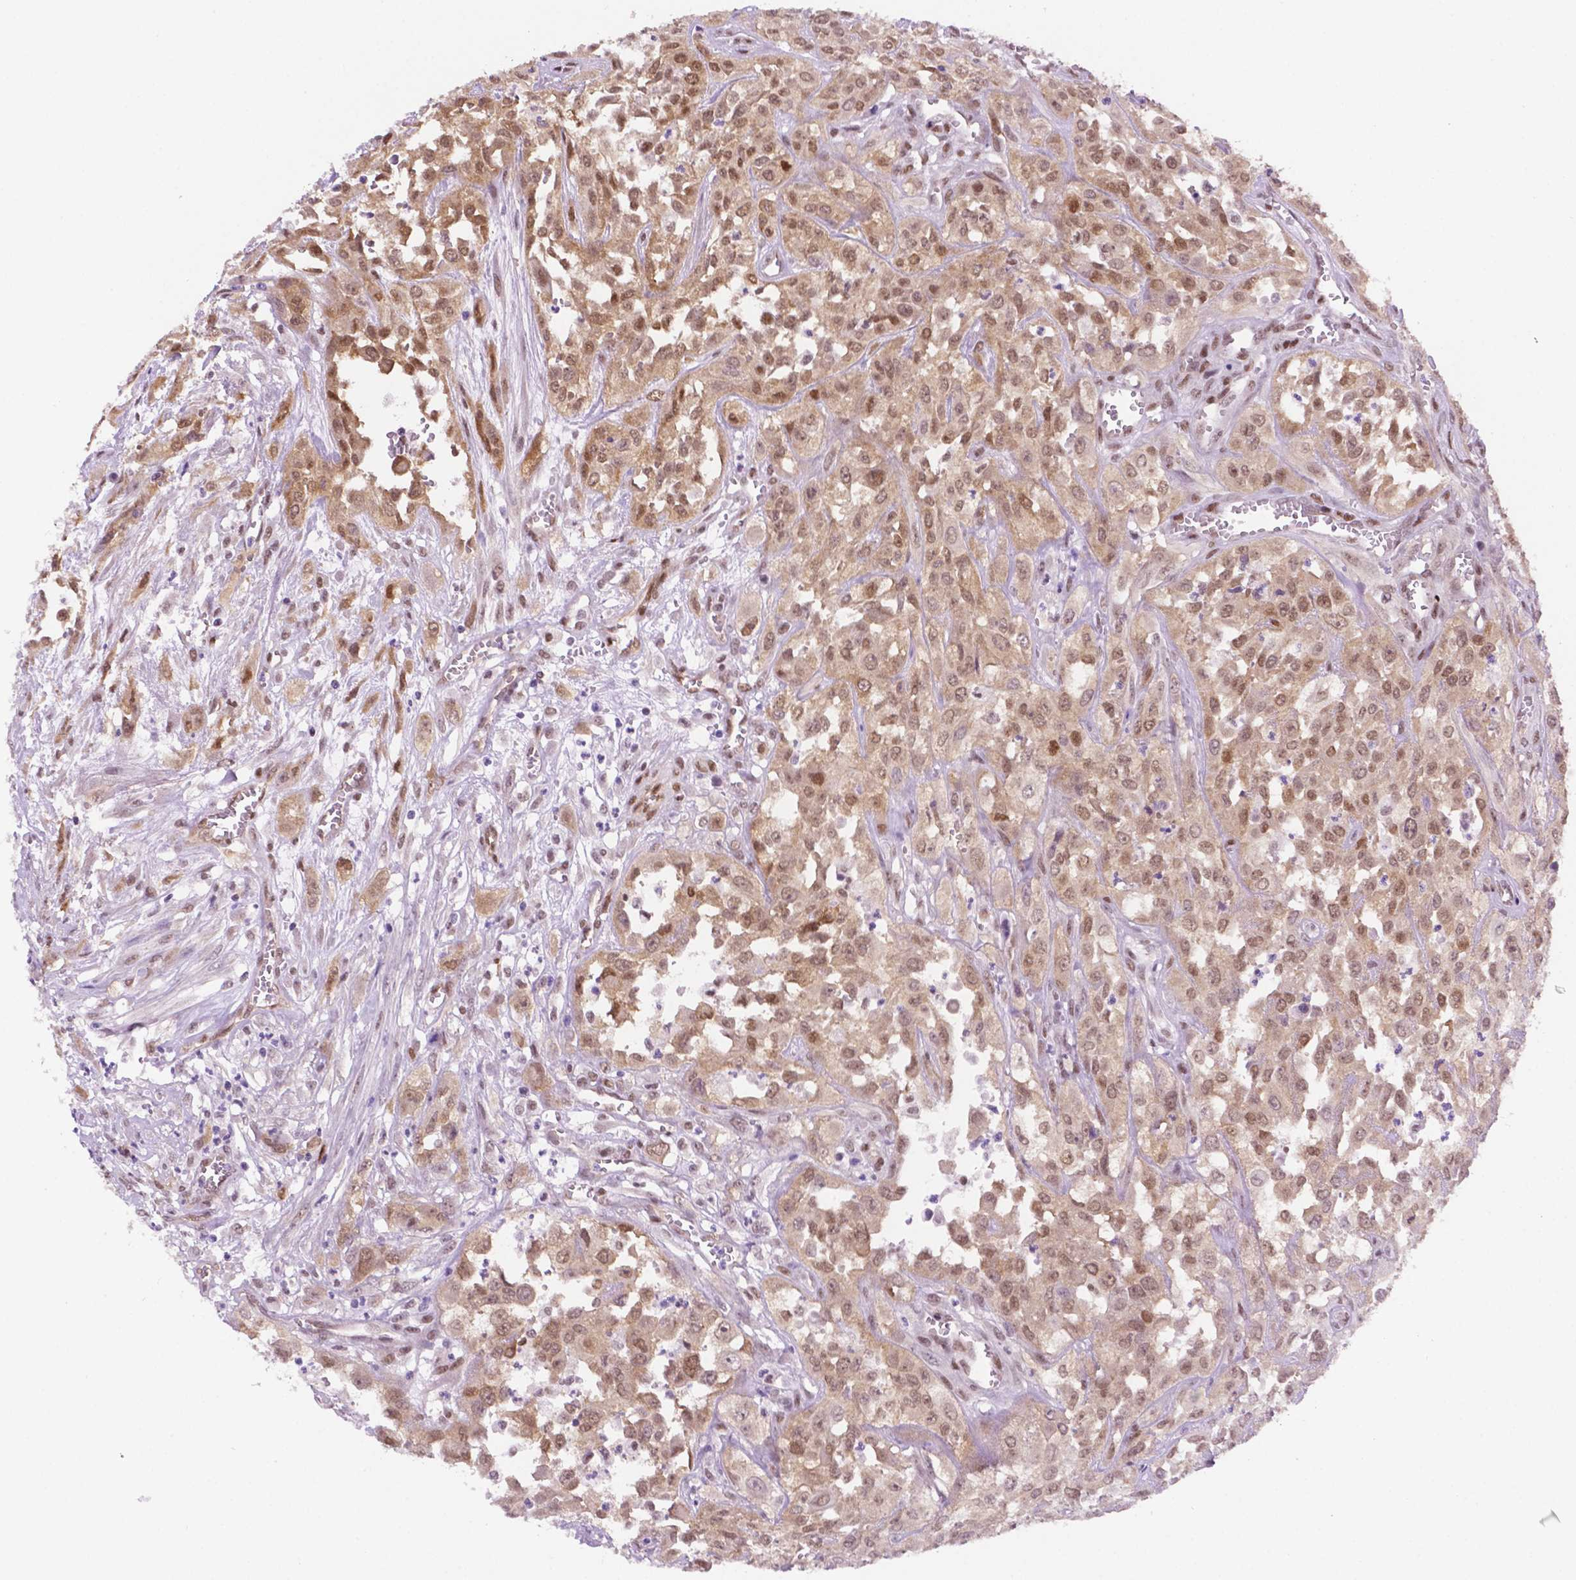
{"staining": {"intensity": "moderate", "quantity": "25%-75%", "location": "cytoplasmic/membranous,nuclear"}, "tissue": "urothelial cancer", "cell_type": "Tumor cells", "image_type": "cancer", "snomed": [{"axis": "morphology", "description": "Urothelial carcinoma, High grade"}, {"axis": "topography", "description": "Urinary bladder"}], "caption": "Immunohistochemical staining of human urothelial carcinoma (high-grade) demonstrates moderate cytoplasmic/membranous and nuclear protein staining in approximately 25%-75% of tumor cells.", "gene": "ERF", "patient": {"sex": "male", "age": 67}}